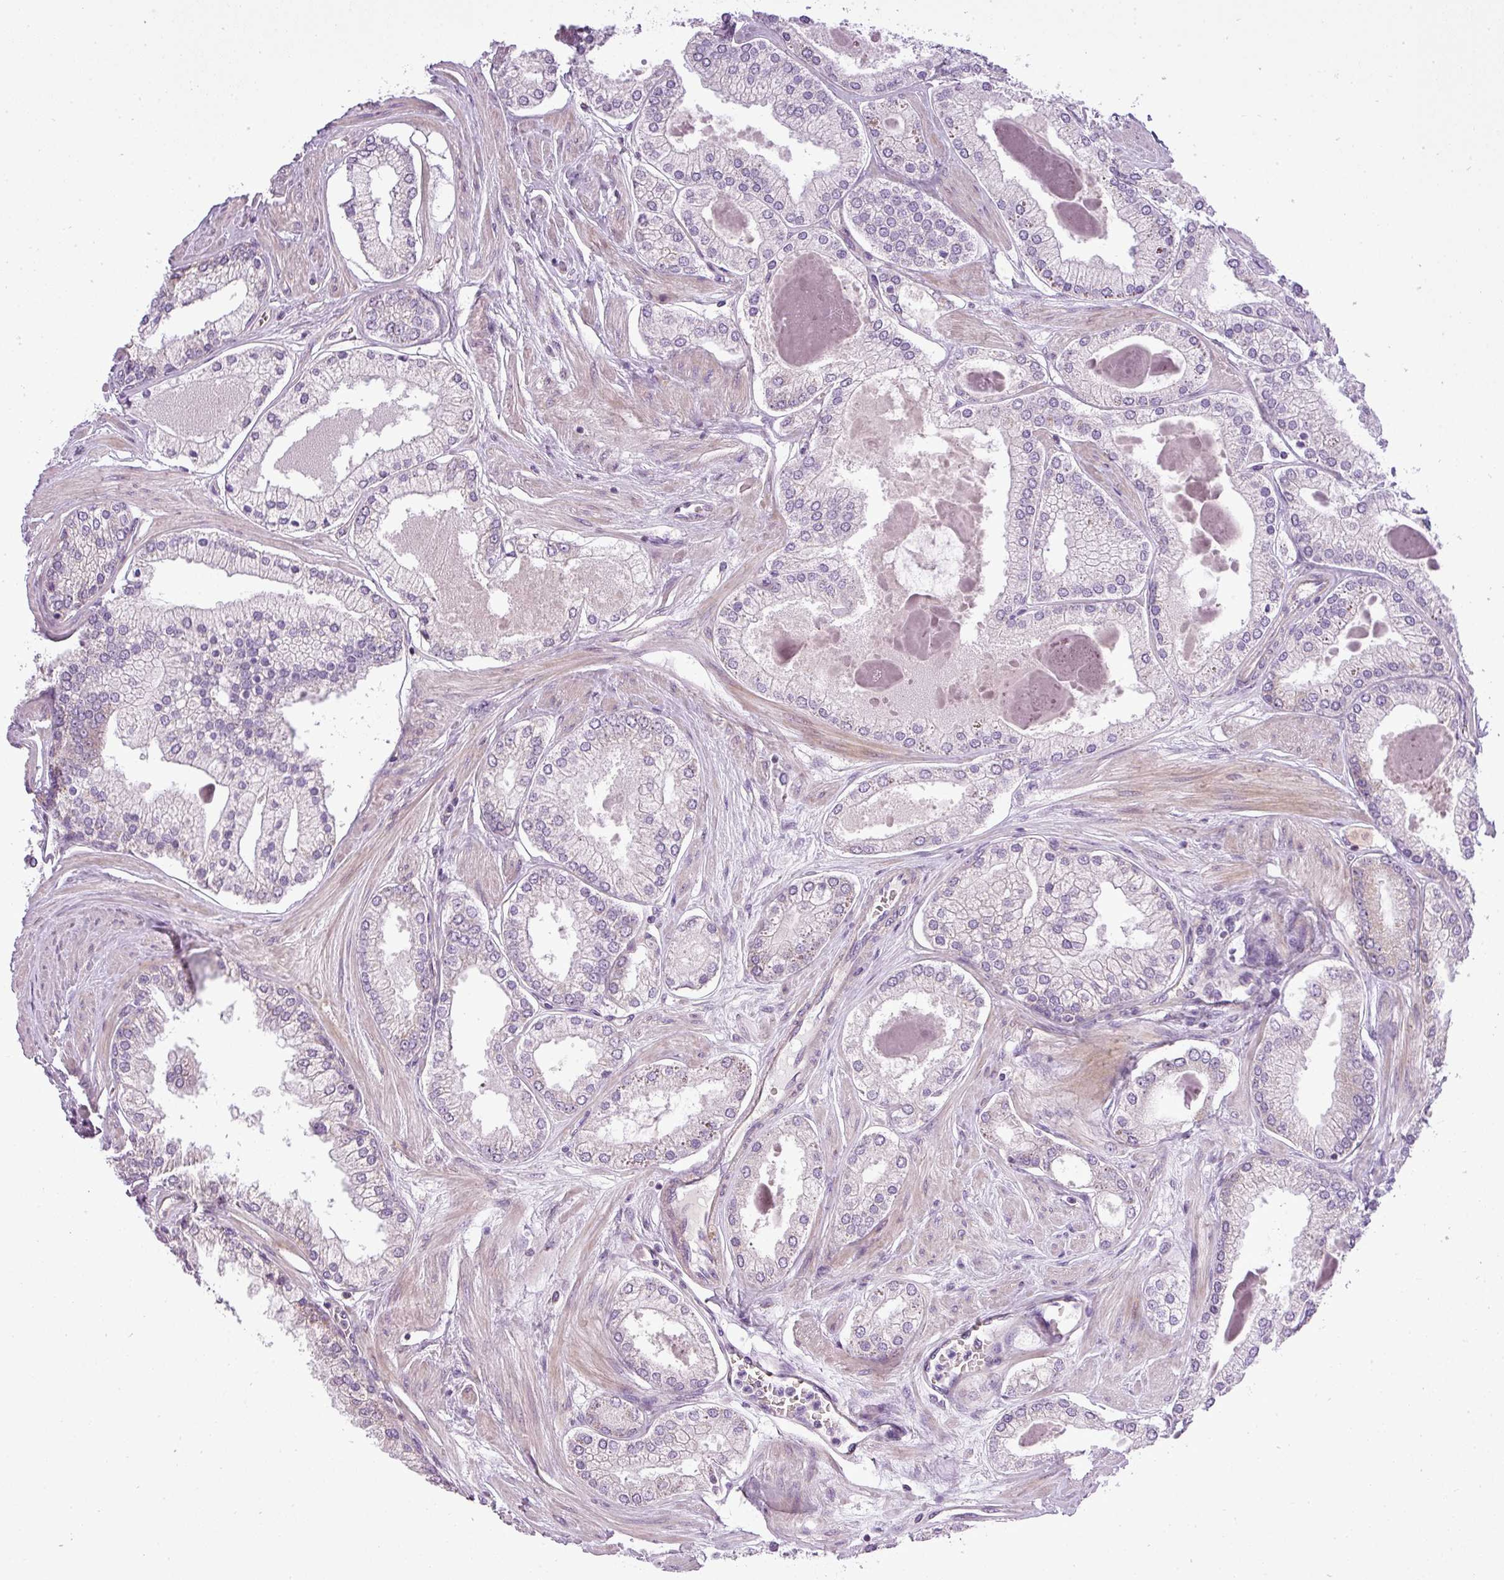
{"staining": {"intensity": "negative", "quantity": "none", "location": "none"}, "tissue": "prostate cancer", "cell_type": "Tumor cells", "image_type": "cancer", "snomed": [{"axis": "morphology", "description": "Adenocarcinoma, Low grade"}, {"axis": "topography", "description": "Prostate"}], "caption": "Human prostate cancer stained for a protein using immunohistochemistry (IHC) demonstrates no staining in tumor cells.", "gene": "ZDHHC1", "patient": {"sex": "male", "age": 42}}